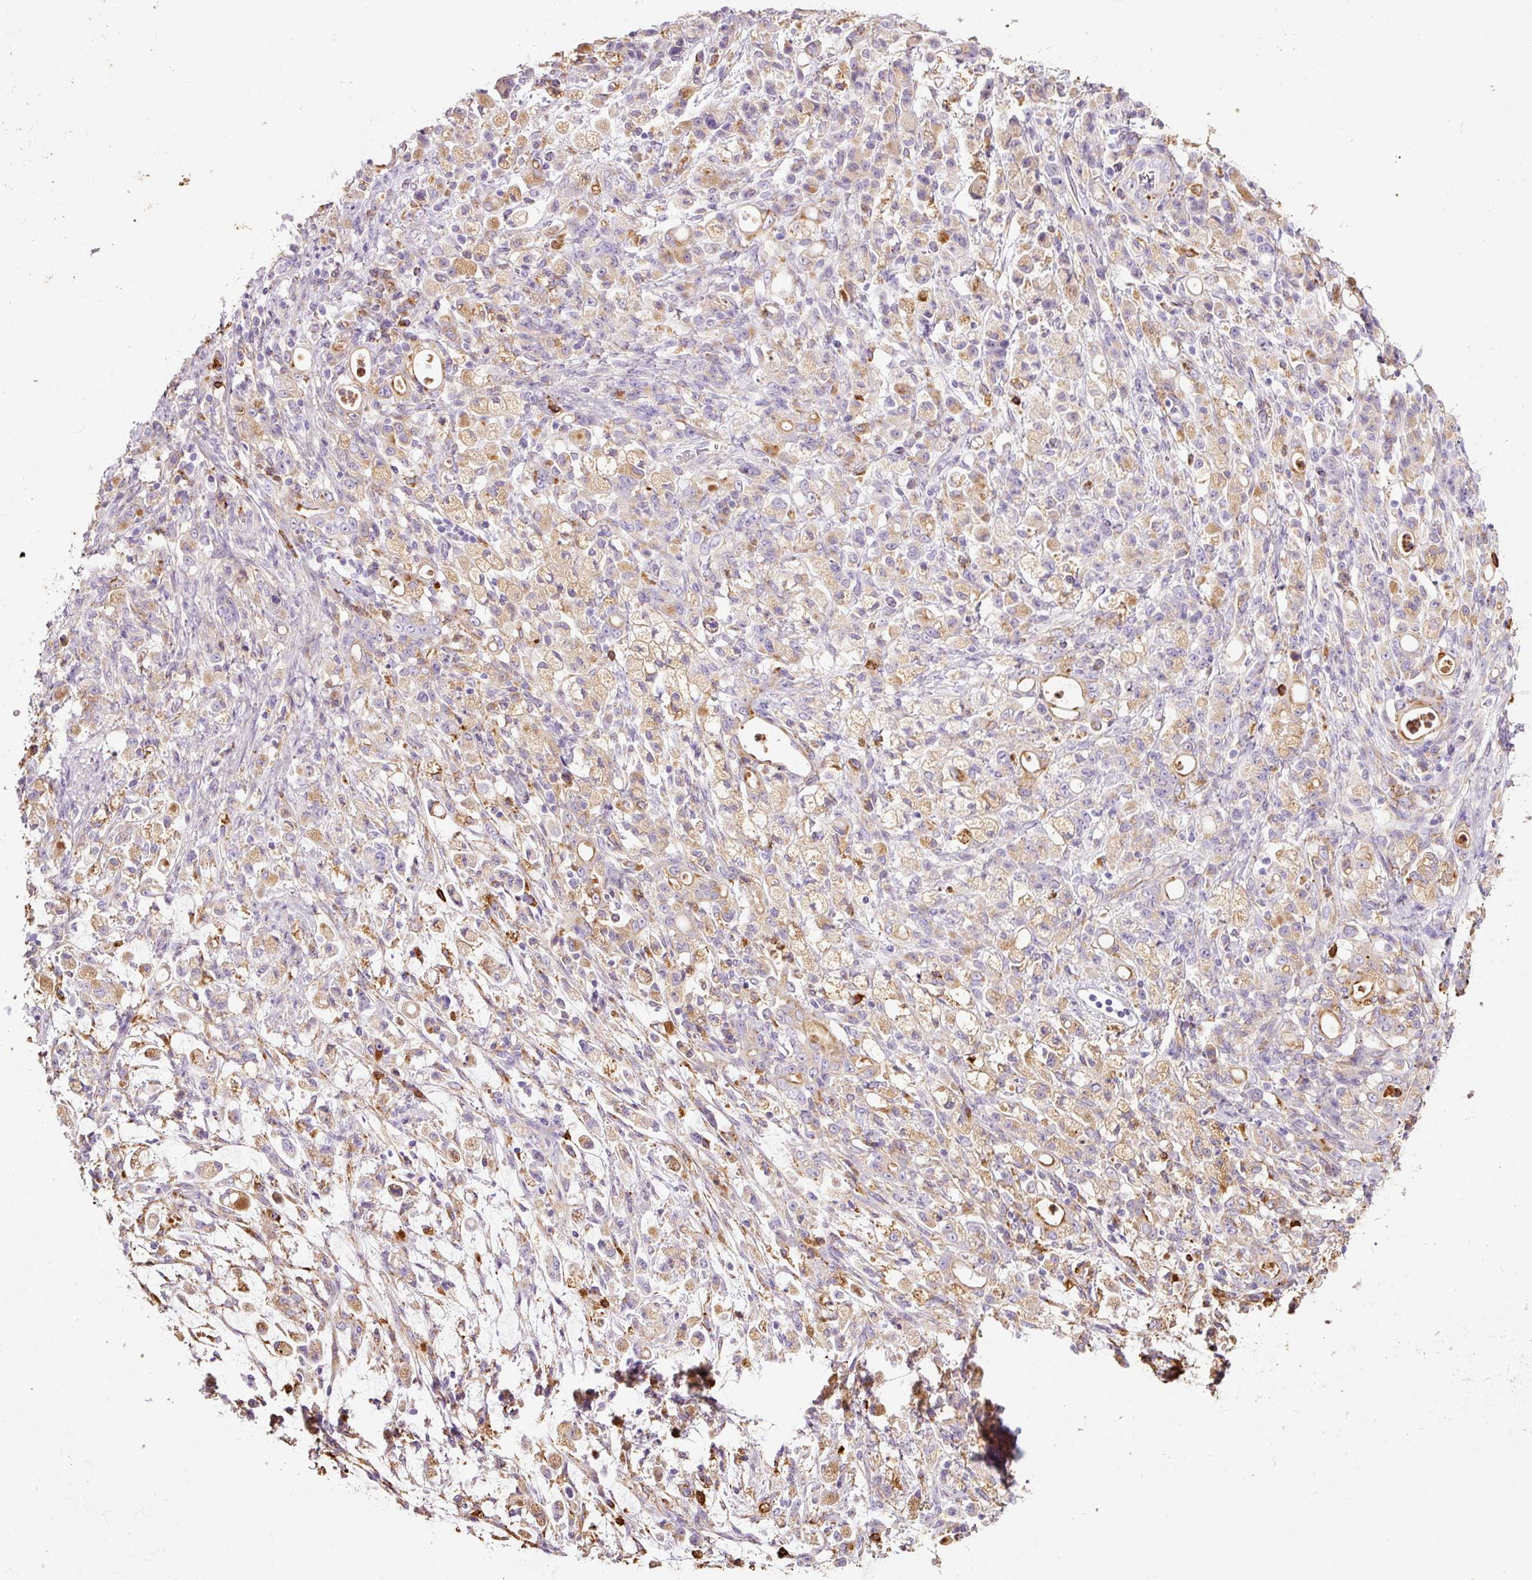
{"staining": {"intensity": "moderate", "quantity": "25%-75%", "location": "cytoplasmic/membranous"}, "tissue": "stomach cancer", "cell_type": "Tumor cells", "image_type": "cancer", "snomed": [{"axis": "morphology", "description": "Adenocarcinoma, NOS"}, {"axis": "topography", "description": "Stomach"}], "caption": "IHC photomicrograph of neoplastic tissue: human adenocarcinoma (stomach) stained using IHC reveals medium levels of moderate protein expression localized specifically in the cytoplasmic/membranous of tumor cells, appearing as a cytoplasmic/membranous brown color.", "gene": "TMC8", "patient": {"sex": "female", "age": 60}}